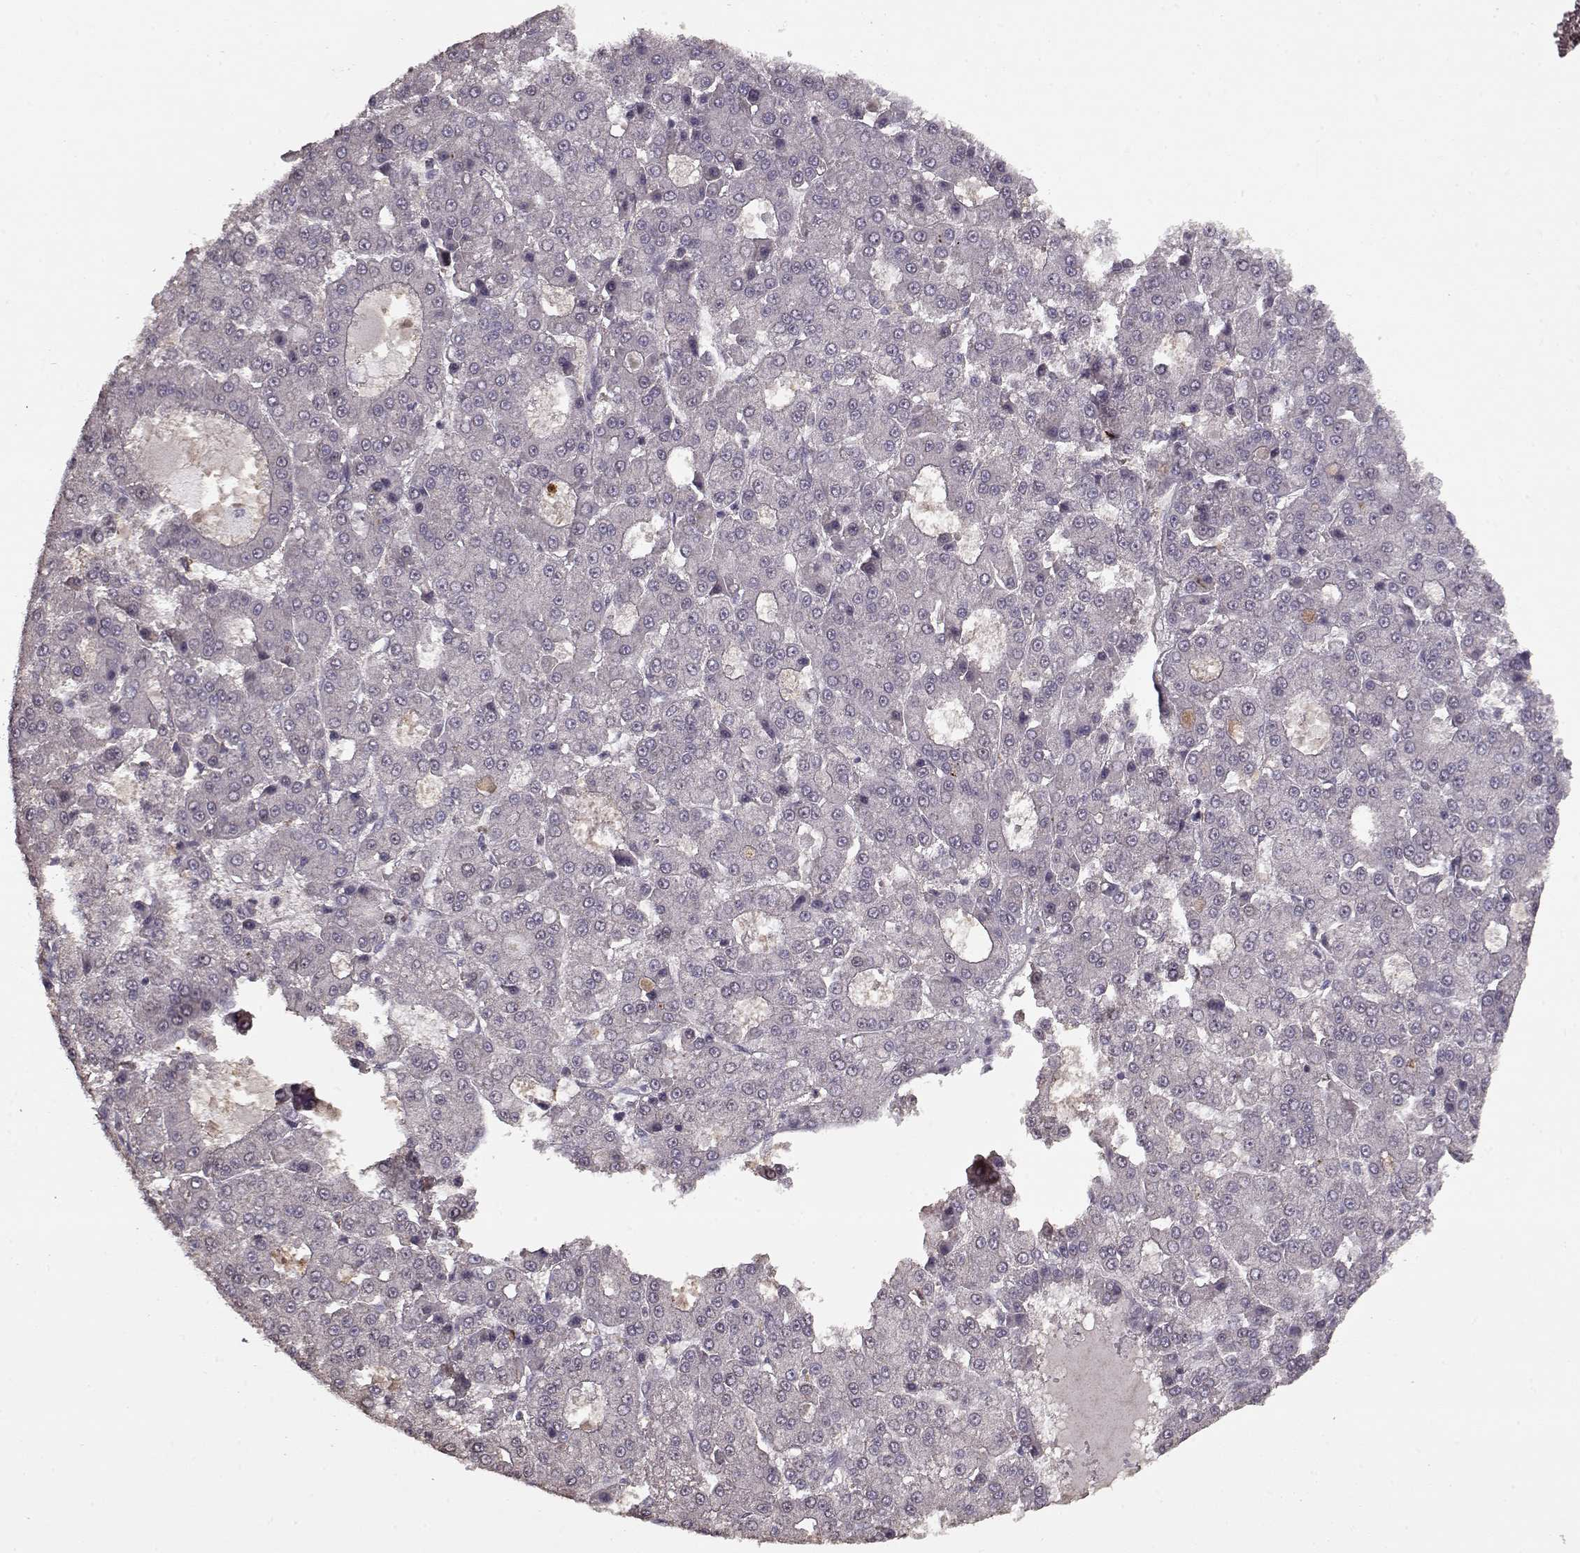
{"staining": {"intensity": "negative", "quantity": "none", "location": "none"}, "tissue": "liver cancer", "cell_type": "Tumor cells", "image_type": "cancer", "snomed": [{"axis": "morphology", "description": "Carcinoma, Hepatocellular, NOS"}, {"axis": "topography", "description": "Liver"}], "caption": "The image displays no significant staining in tumor cells of liver cancer.", "gene": "LAMA2", "patient": {"sex": "male", "age": 70}}